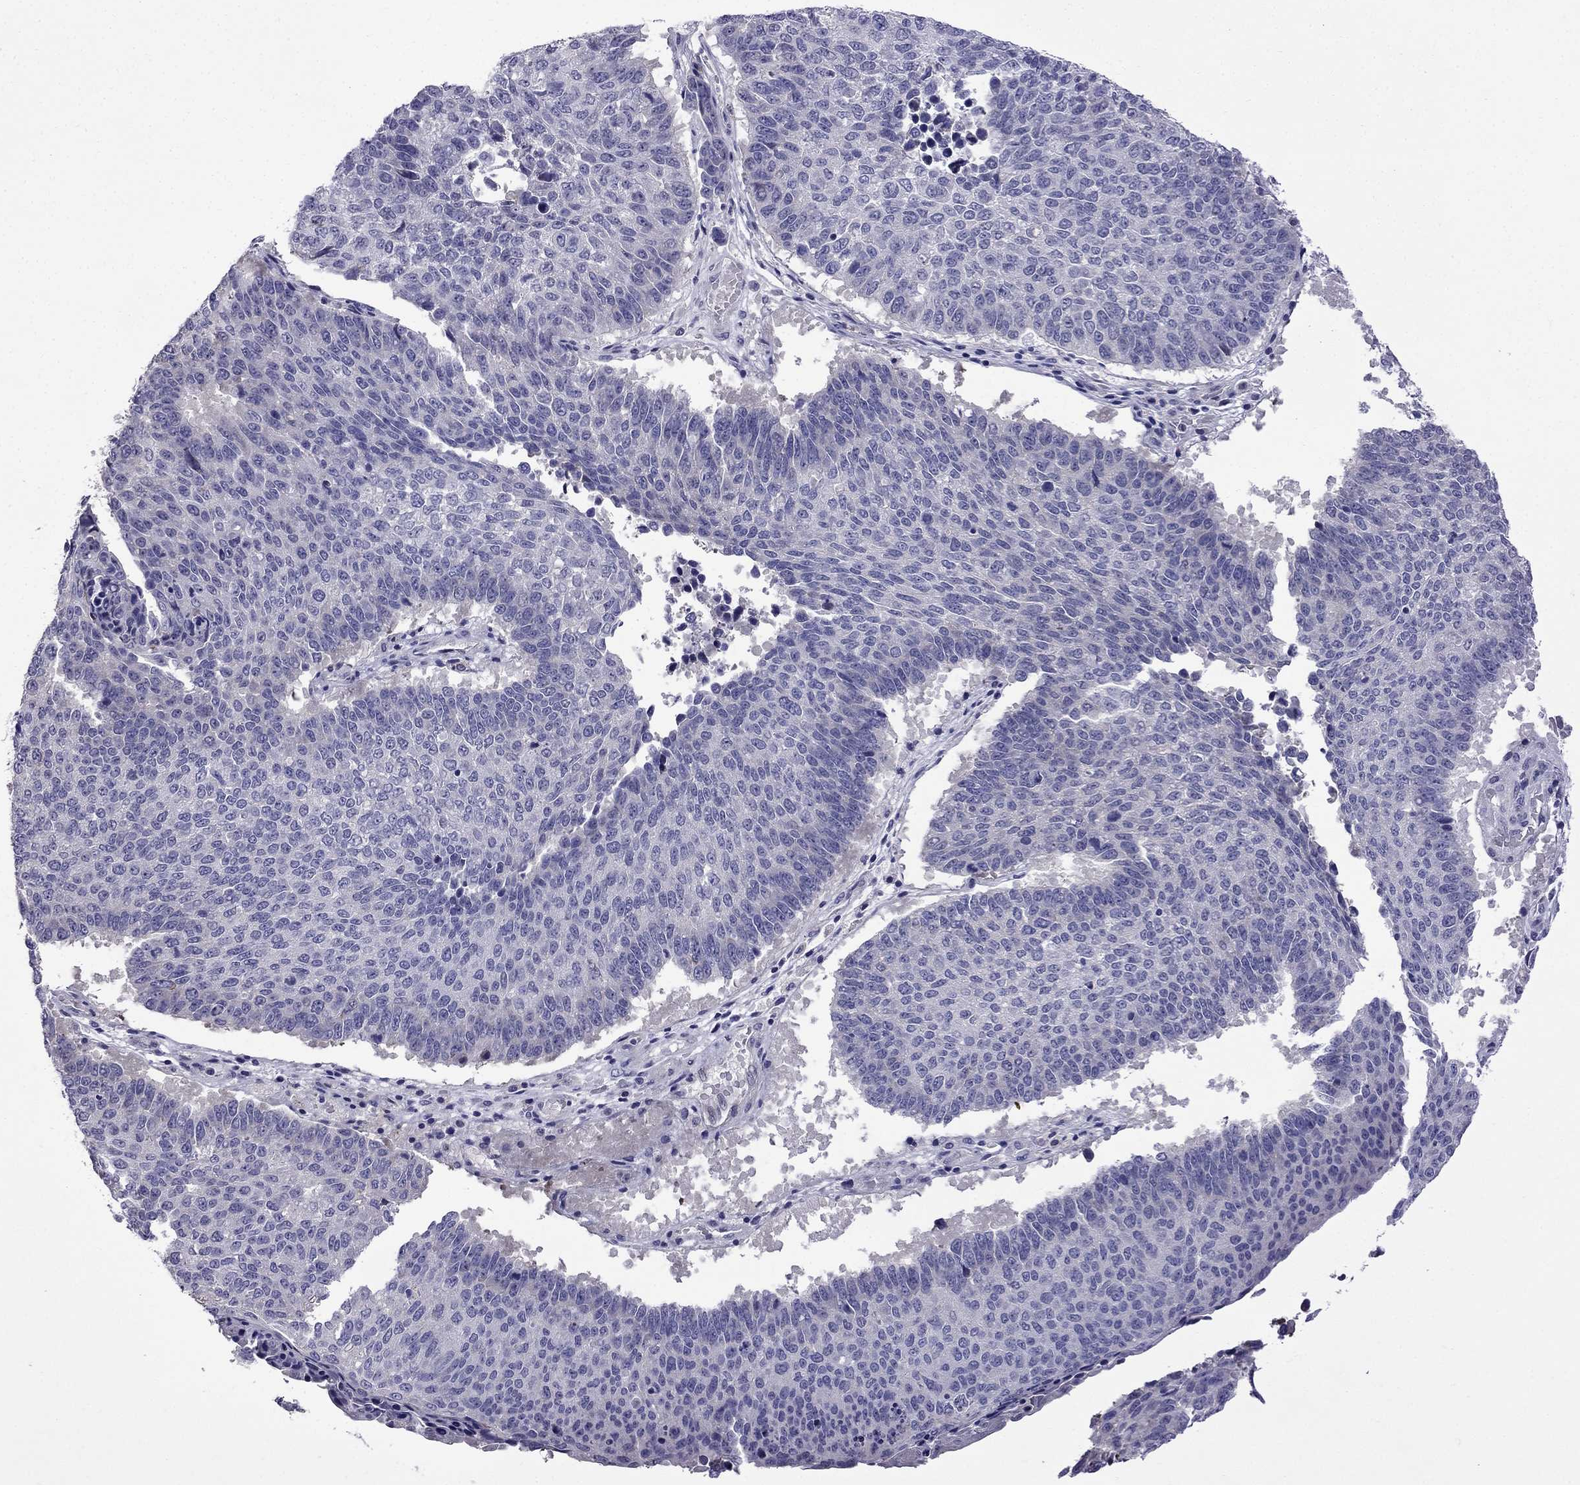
{"staining": {"intensity": "negative", "quantity": "none", "location": "none"}, "tissue": "lung cancer", "cell_type": "Tumor cells", "image_type": "cancer", "snomed": [{"axis": "morphology", "description": "Squamous cell carcinoma, NOS"}, {"axis": "topography", "description": "Lung"}], "caption": "This histopathology image is of lung cancer (squamous cell carcinoma) stained with immunohistochemistry (IHC) to label a protein in brown with the nuclei are counter-stained blue. There is no staining in tumor cells.", "gene": "PI16", "patient": {"sex": "male", "age": 73}}